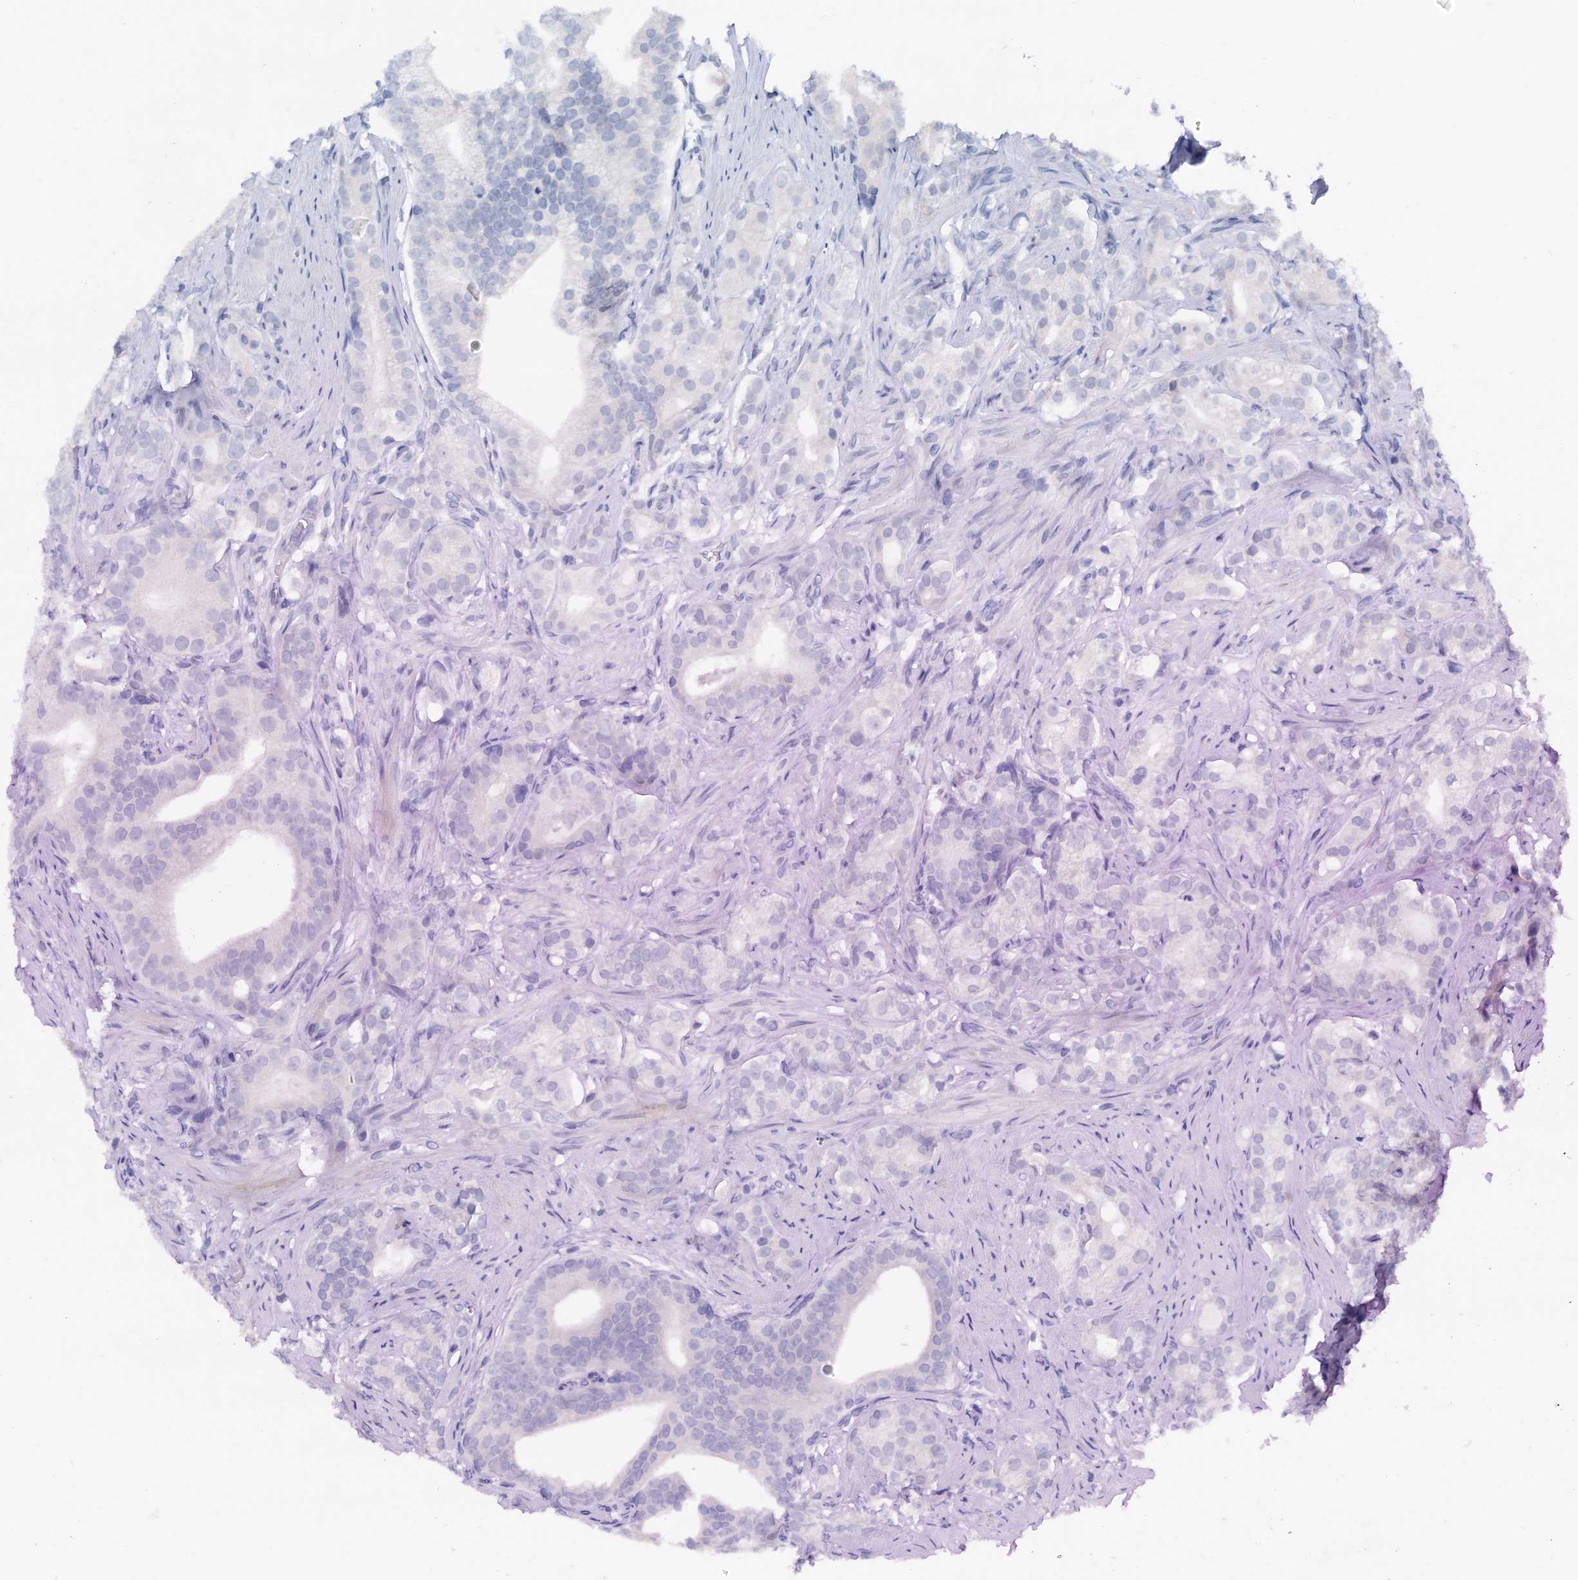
{"staining": {"intensity": "negative", "quantity": "none", "location": "none"}, "tissue": "prostate cancer", "cell_type": "Tumor cells", "image_type": "cancer", "snomed": [{"axis": "morphology", "description": "Adenocarcinoma, Low grade"}, {"axis": "topography", "description": "Prostate"}], "caption": "High power microscopy micrograph of an immunohistochemistry image of adenocarcinoma (low-grade) (prostate), revealing no significant expression in tumor cells. The staining is performed using DAB (3,3'-diaminobenzidine) brown chromogen with nuclei counter-stained in using hematoxylin.", "gene": "PTGES3", "patient": {"sex": "male", "age": 71}}